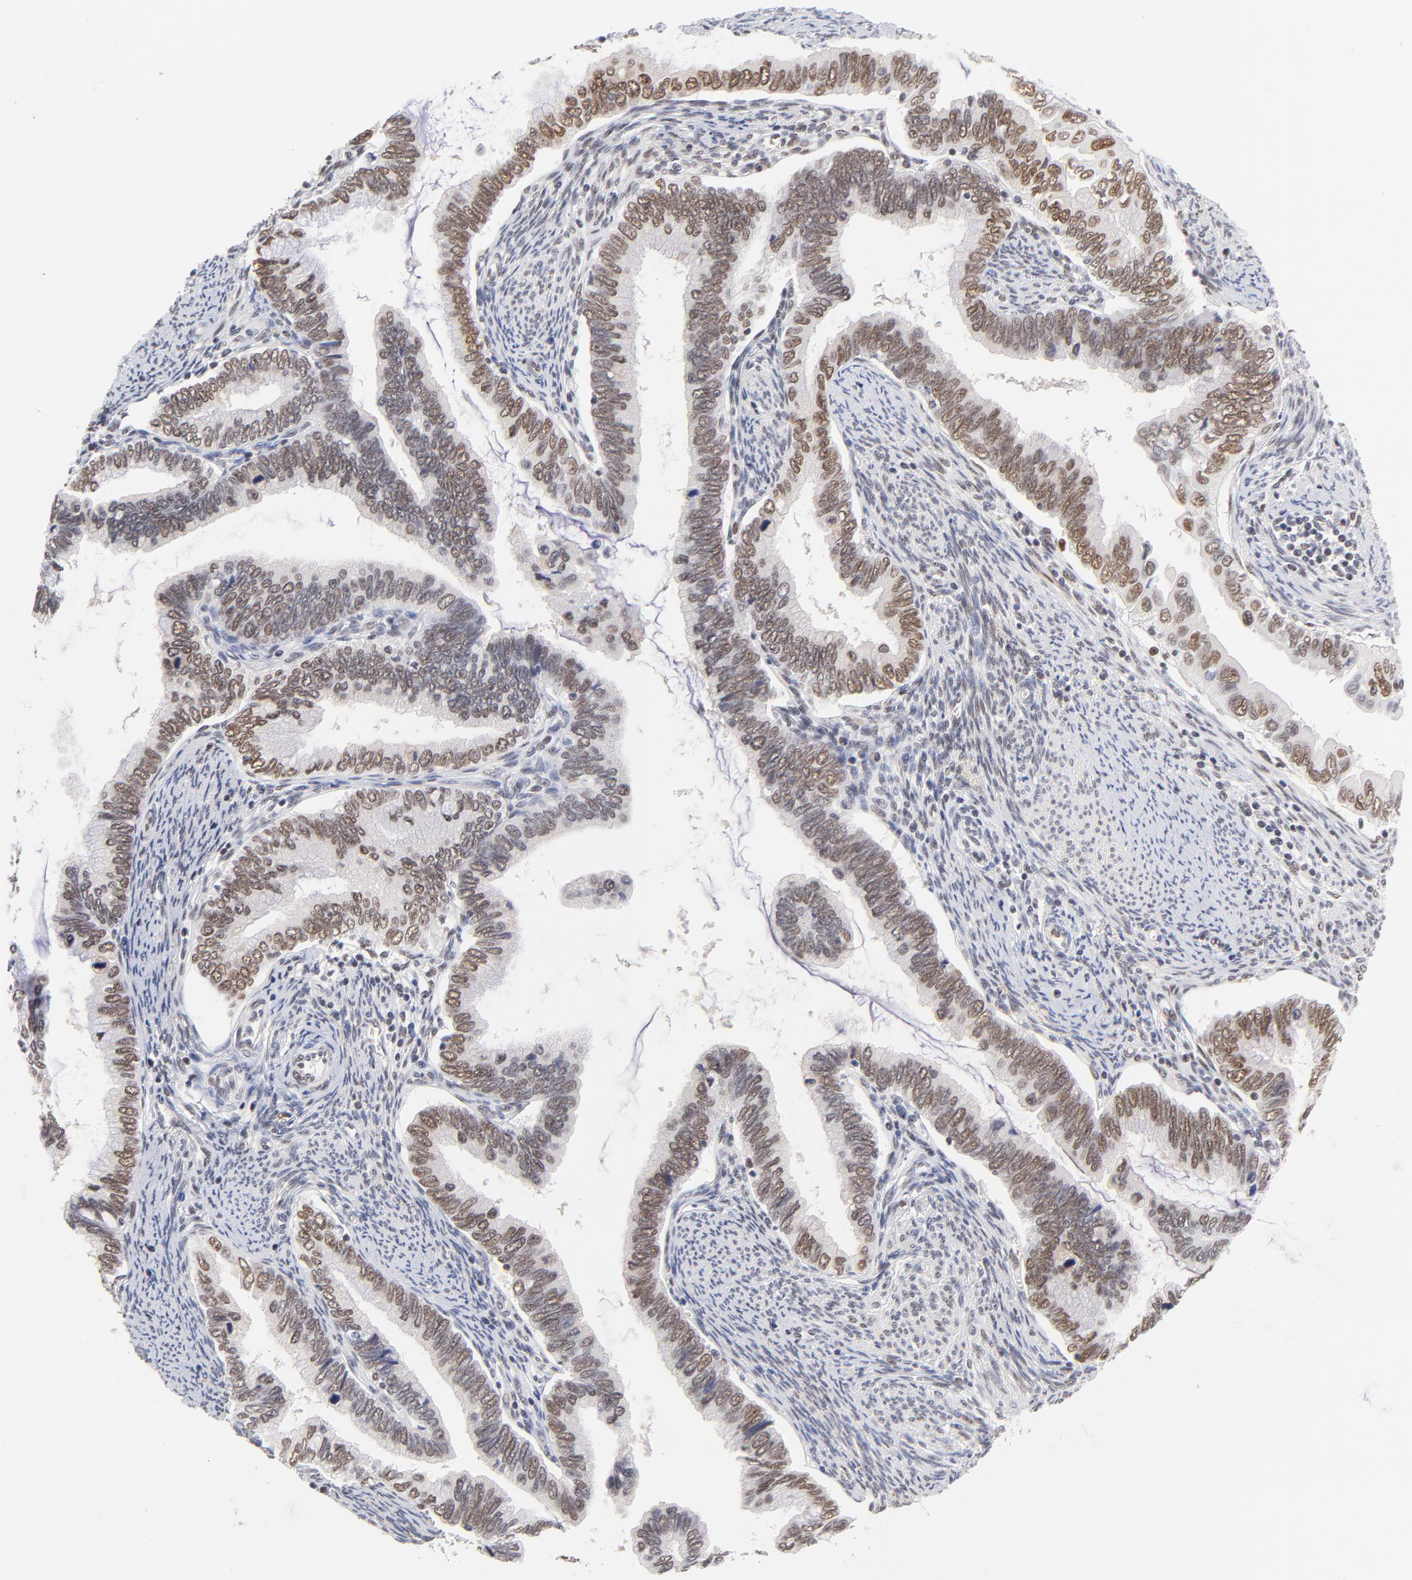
{"staining": {"intensity": "weak", "quantity": ">75%", "location": "nuclear"}, "tissue": "cervical cancer", "cell_type": "Tumor cells", "image_type": "cancer", "snomed": [{"axis": "morphology", "description": "Adenocarcinoma, NOS"}, {"axis": "topography", "description": "Cervix"}], "caption": "Protein expression analysis of human adenocarcinoma (cervical) reveals weak nuclear staining in approximately >75% of tumor cells. Nuclei are stained in blue.", "gene": "OGFOD1", "patient": {"sex": "female", "age": 49}}